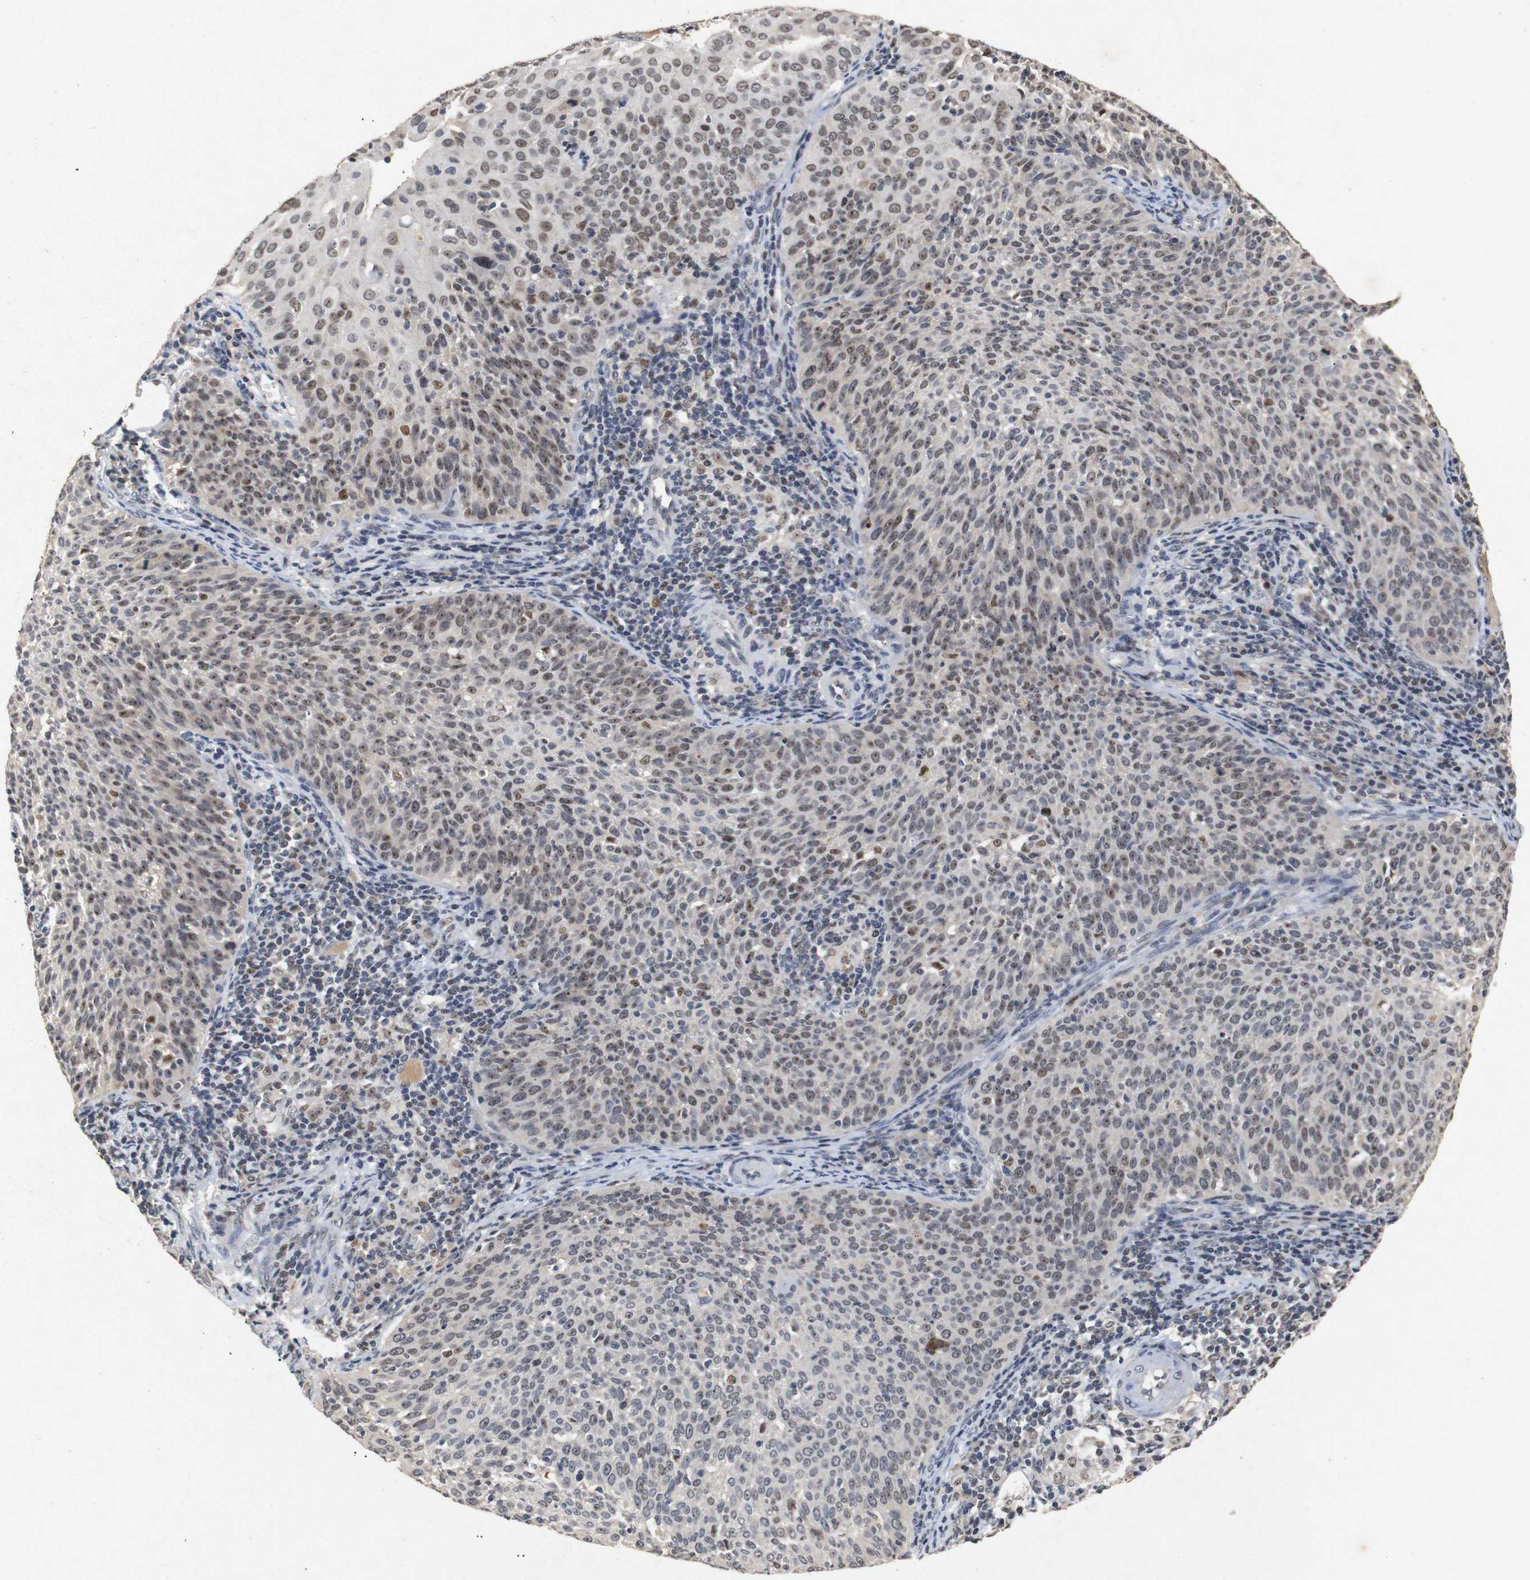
{"staining": {"intensity": "moderate", "quantity": "25%-75%", "location": "nuclear"}, "tissue": "cervical cancer", "cell_type": "Tumor cells", "image_type": "cancer", "snomed": [{"axis": "morphology", "description": "Squamous cell carcinoma, NOS"}, {"axis": "topography", "description": "Cervix"}], "caption": "This is a histology image of immunohistochemistry staining of squamous cell carcinoma (cervical), which shows moderate positivity in the nuclear of tumor cells.", "gene": "PARN", "patient": {"sex": "female", "age": 38}}